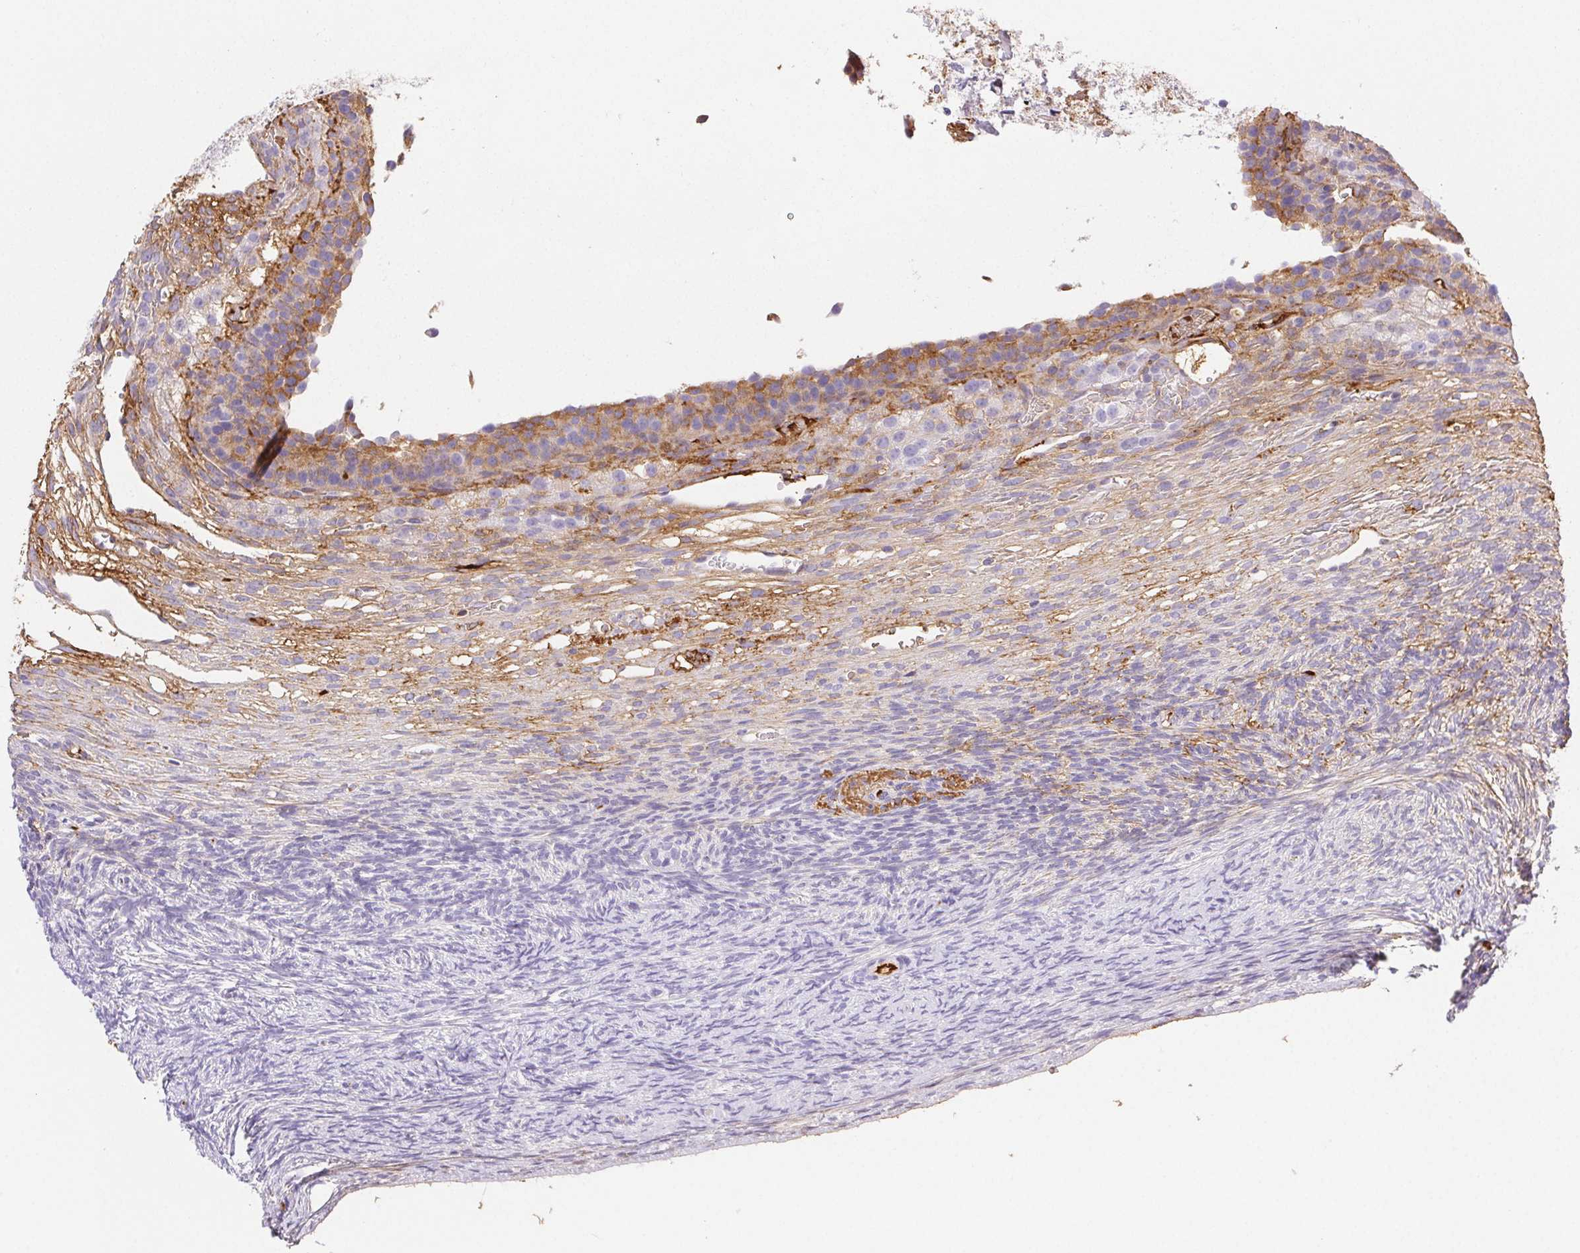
{"staining": {"intensity": "negative", "quantity": "none", "location": "none"}, "tissue": "ovary", "cell_type": "Follicle cells", "image_type": "normal", "snomed": [{"axis": "morphology", "description": "Normal tissue, NOS"}, {"axis": "topography", "description": "Ovary"}], "caption": "Immunohistochemistry (IHC) photomicrograph of unremarkable ovary: ovary stained with DAB displays no significant protein positivity in follicle cells.", "gene": "FGA", "patient": {"sex": "female", "age": 34}}